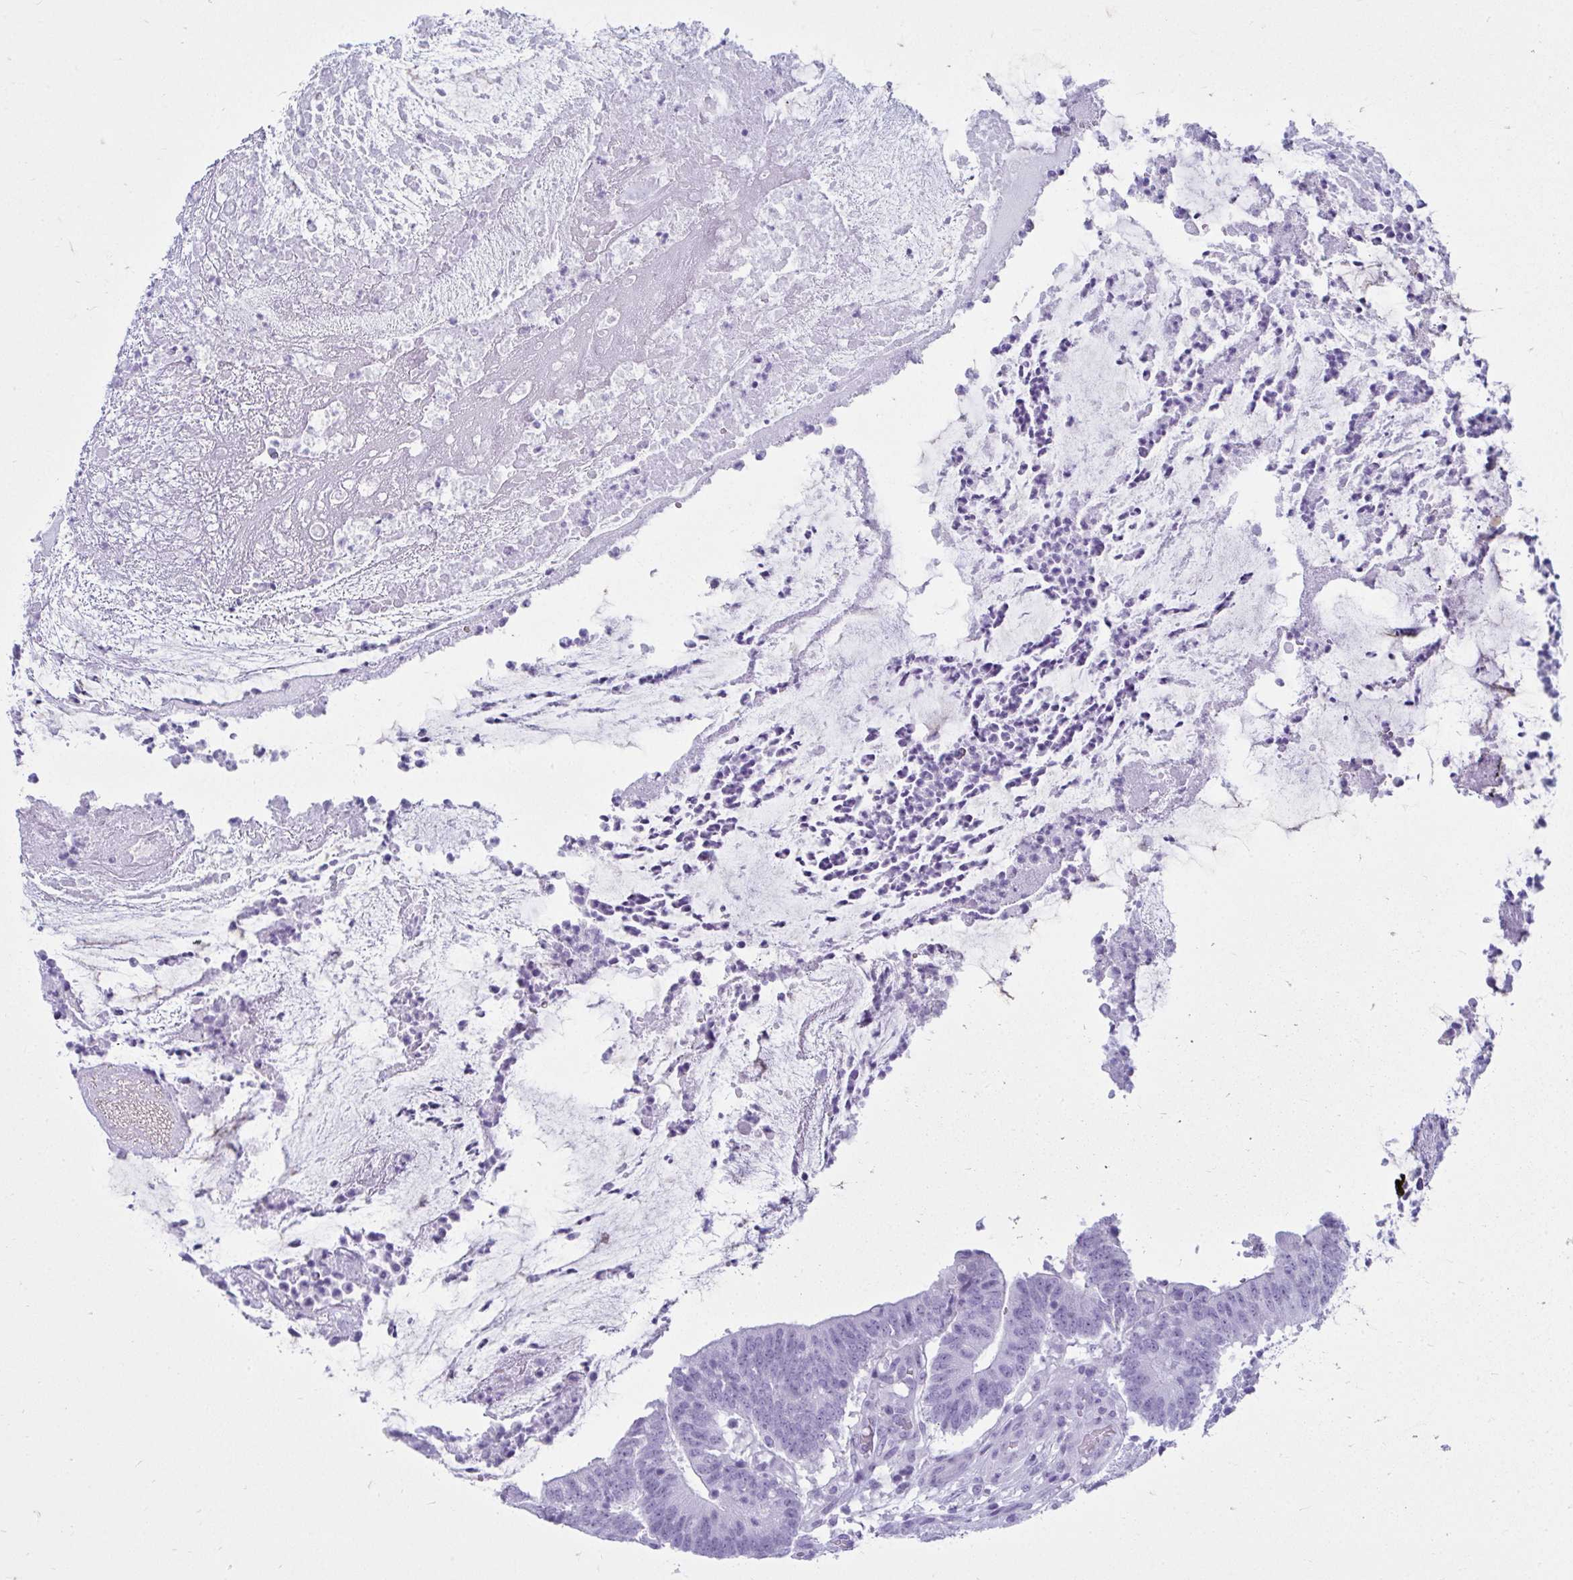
{"staining": {"intensity": "negative", "quantity": "none", "location": "none"}, "tissue": "colorectal cancer", "cell_type": "Tumor cells", "image_type": "cancer", "snomed": [{"axis": "morphology", "description": "Adenocarcinoma, NOS"}, {"axis": "topography", "description": "Colon"}], "caption": "Immunohistochemical staining of colorectal cancer (adenocarcinoma) demonstrates no significant staining in tumor cells. The staining was performed using DAB (3,3'-diaminobenzidine) to visualize the protein expression in brown, while the nuclei were stained in blue with hematoxylin (Magnification: 20x).", "gene": "CLGN", "patient": {"sex": "female", "age": 43}}